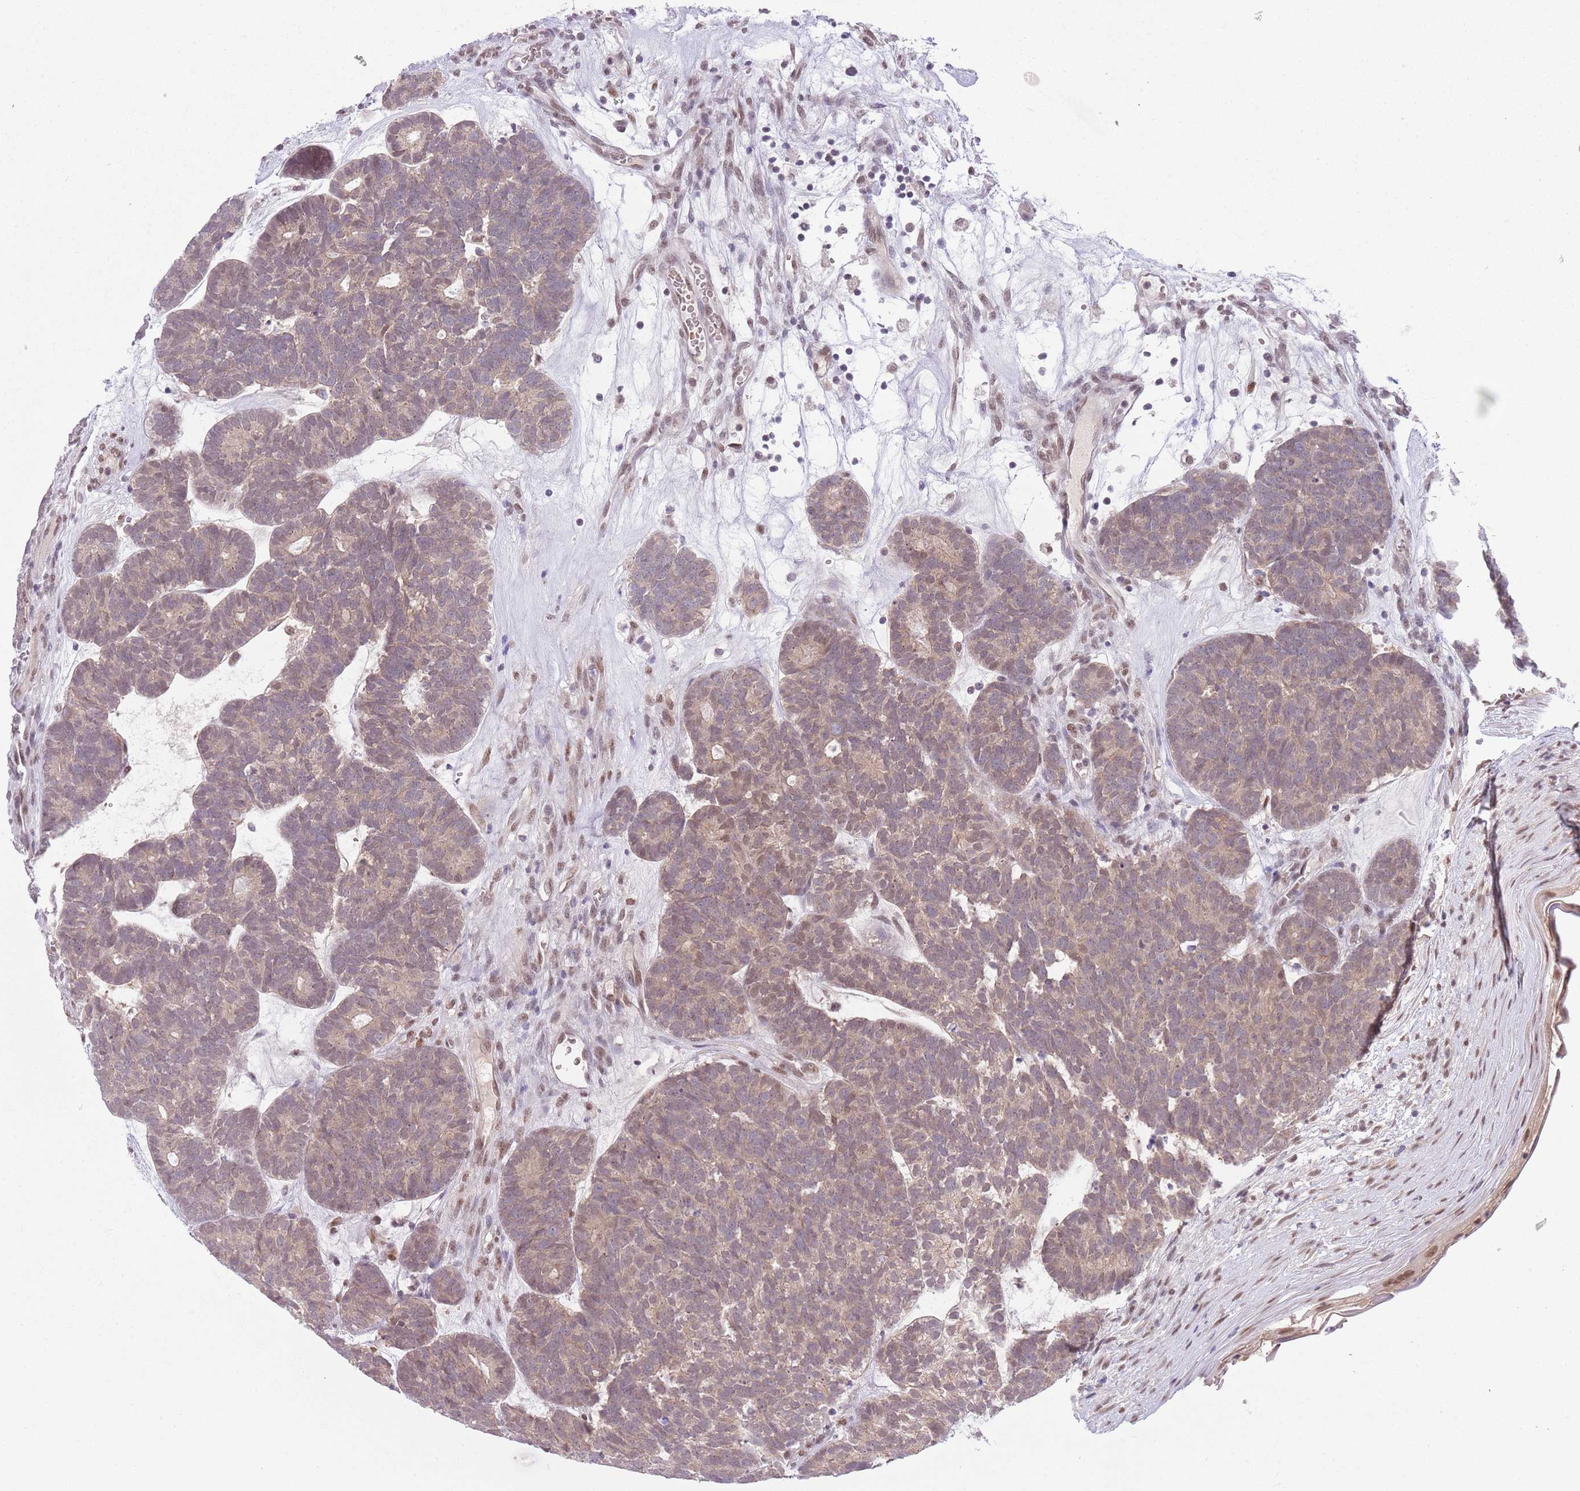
{"staining": {"intensity": "weak", "quantity": ">75%", "location": "cytoplasmic/membranous"}, "tissue": "head and neck cancer", "cell_type": "Tumor cells", "image_type": "cancer", "snomed": [{"axis": "morphology", "description": "Adenocarcinoma, NOS"}, {"axis": "topography", "description": "Head-Neck"}], "caption": "DAB (3,3'-diaminobenzidine) immunohistochemical staining of head and neck cancer demonstrates weak cytoplasmic/membranous protein staining in approximately >75% of tumor cells.", "gene": "TM2D1", "patient": {"sex": "female", "age": 81}}